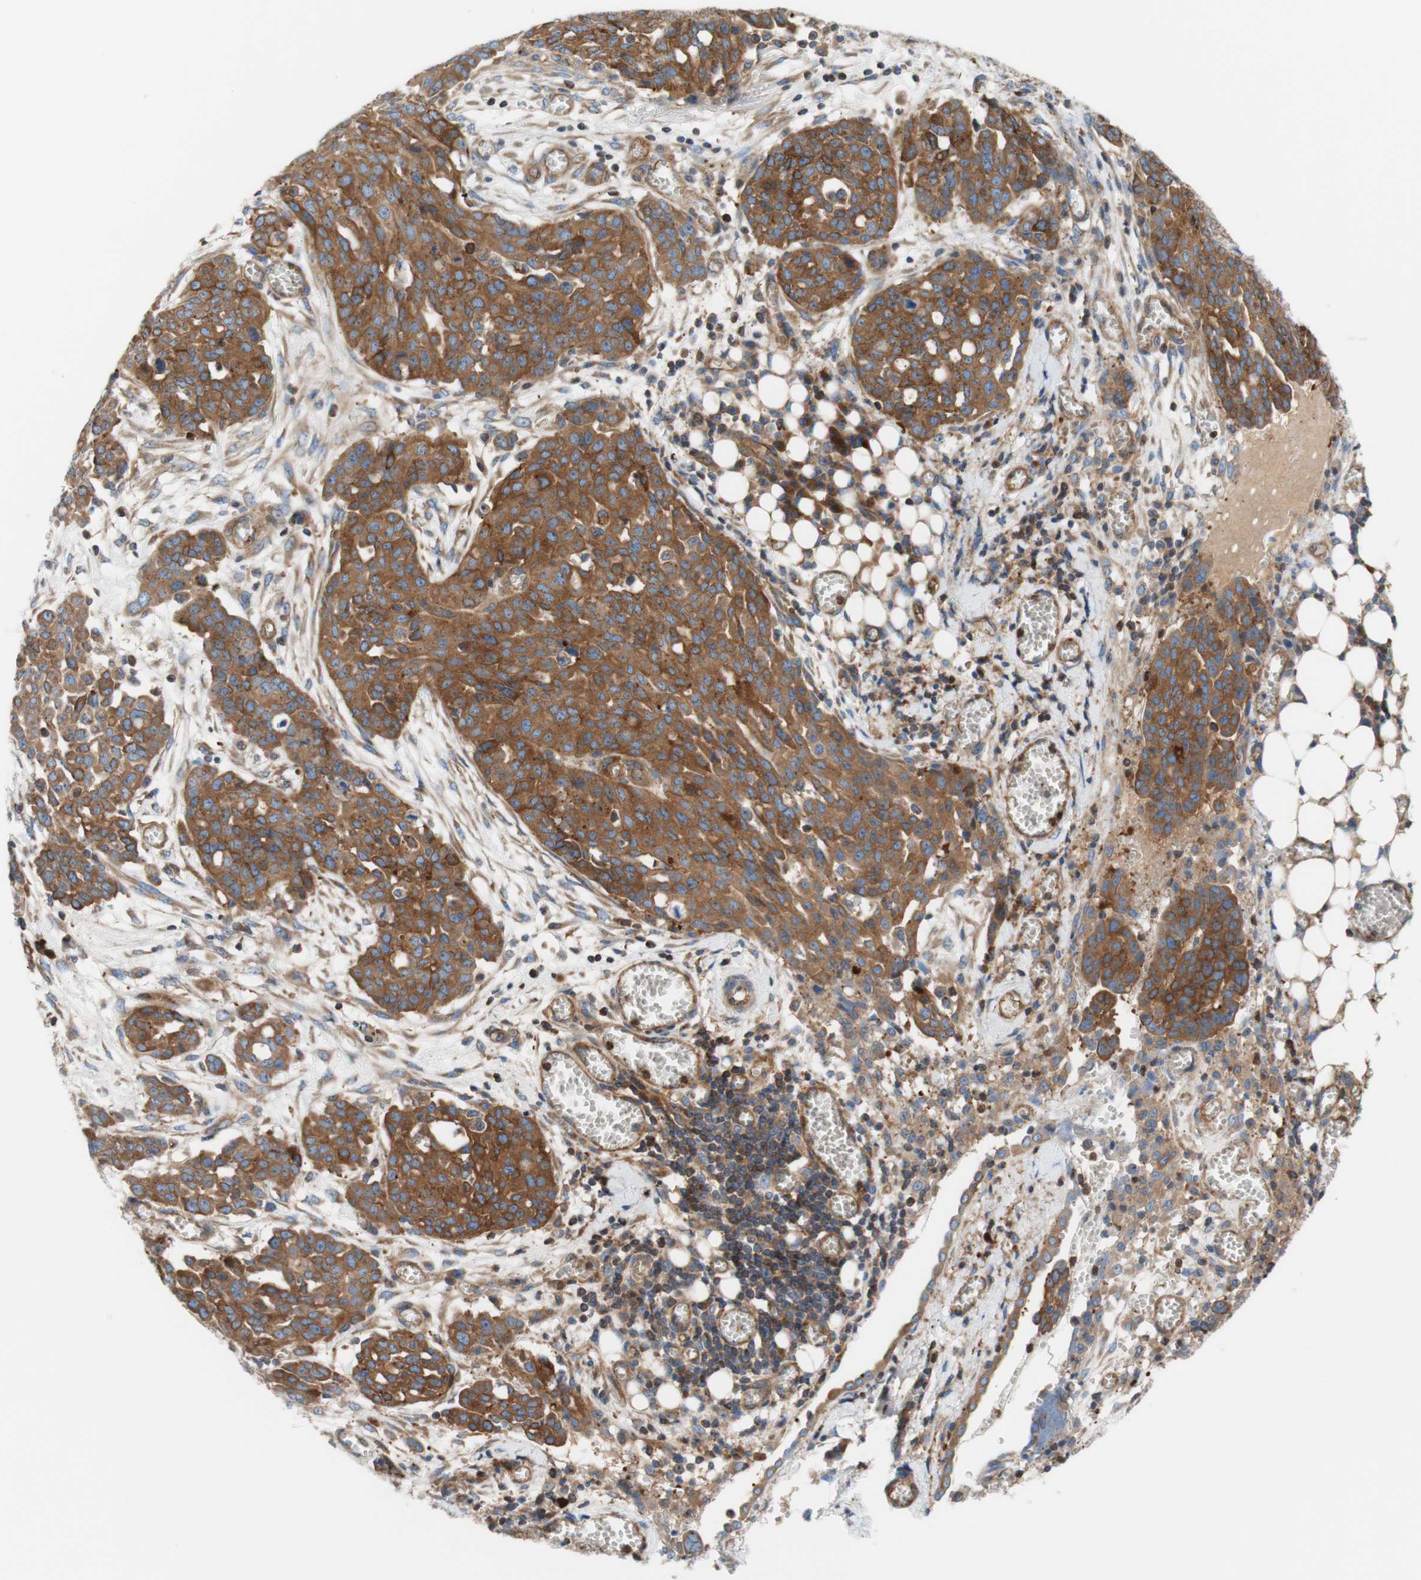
{"staining": {"intensity": "moderate", "quantity": ">75%", "location": "cytoplasmic/membranous"}, "tissue": "ovarian cancer", "cell_type": "Tumor cells", "image_type": "cancer", "snomed": [{"axis": "morphology", "description": "Cystadenocarcinoma, serous, NOS"}, {"axis": "topography", "description": "Soft tissue"}, {"axis": "topography", "description": "Ovary"}], "caption": "Ovarian serous cystadenocarcinoma tissue reveals moderate cytoplasmic/membranous positivity in approximately >75% of tumor cells, visualized by immunohistochemistry. The protein of interest is stained brown, and the nuclei are stained in blue (DAB (3,3'-diaminobenzidine) IHC with brightfield microscopy, high magnification).", "gene": "STOM", "patient": {"sex": "female", "age": 57}}